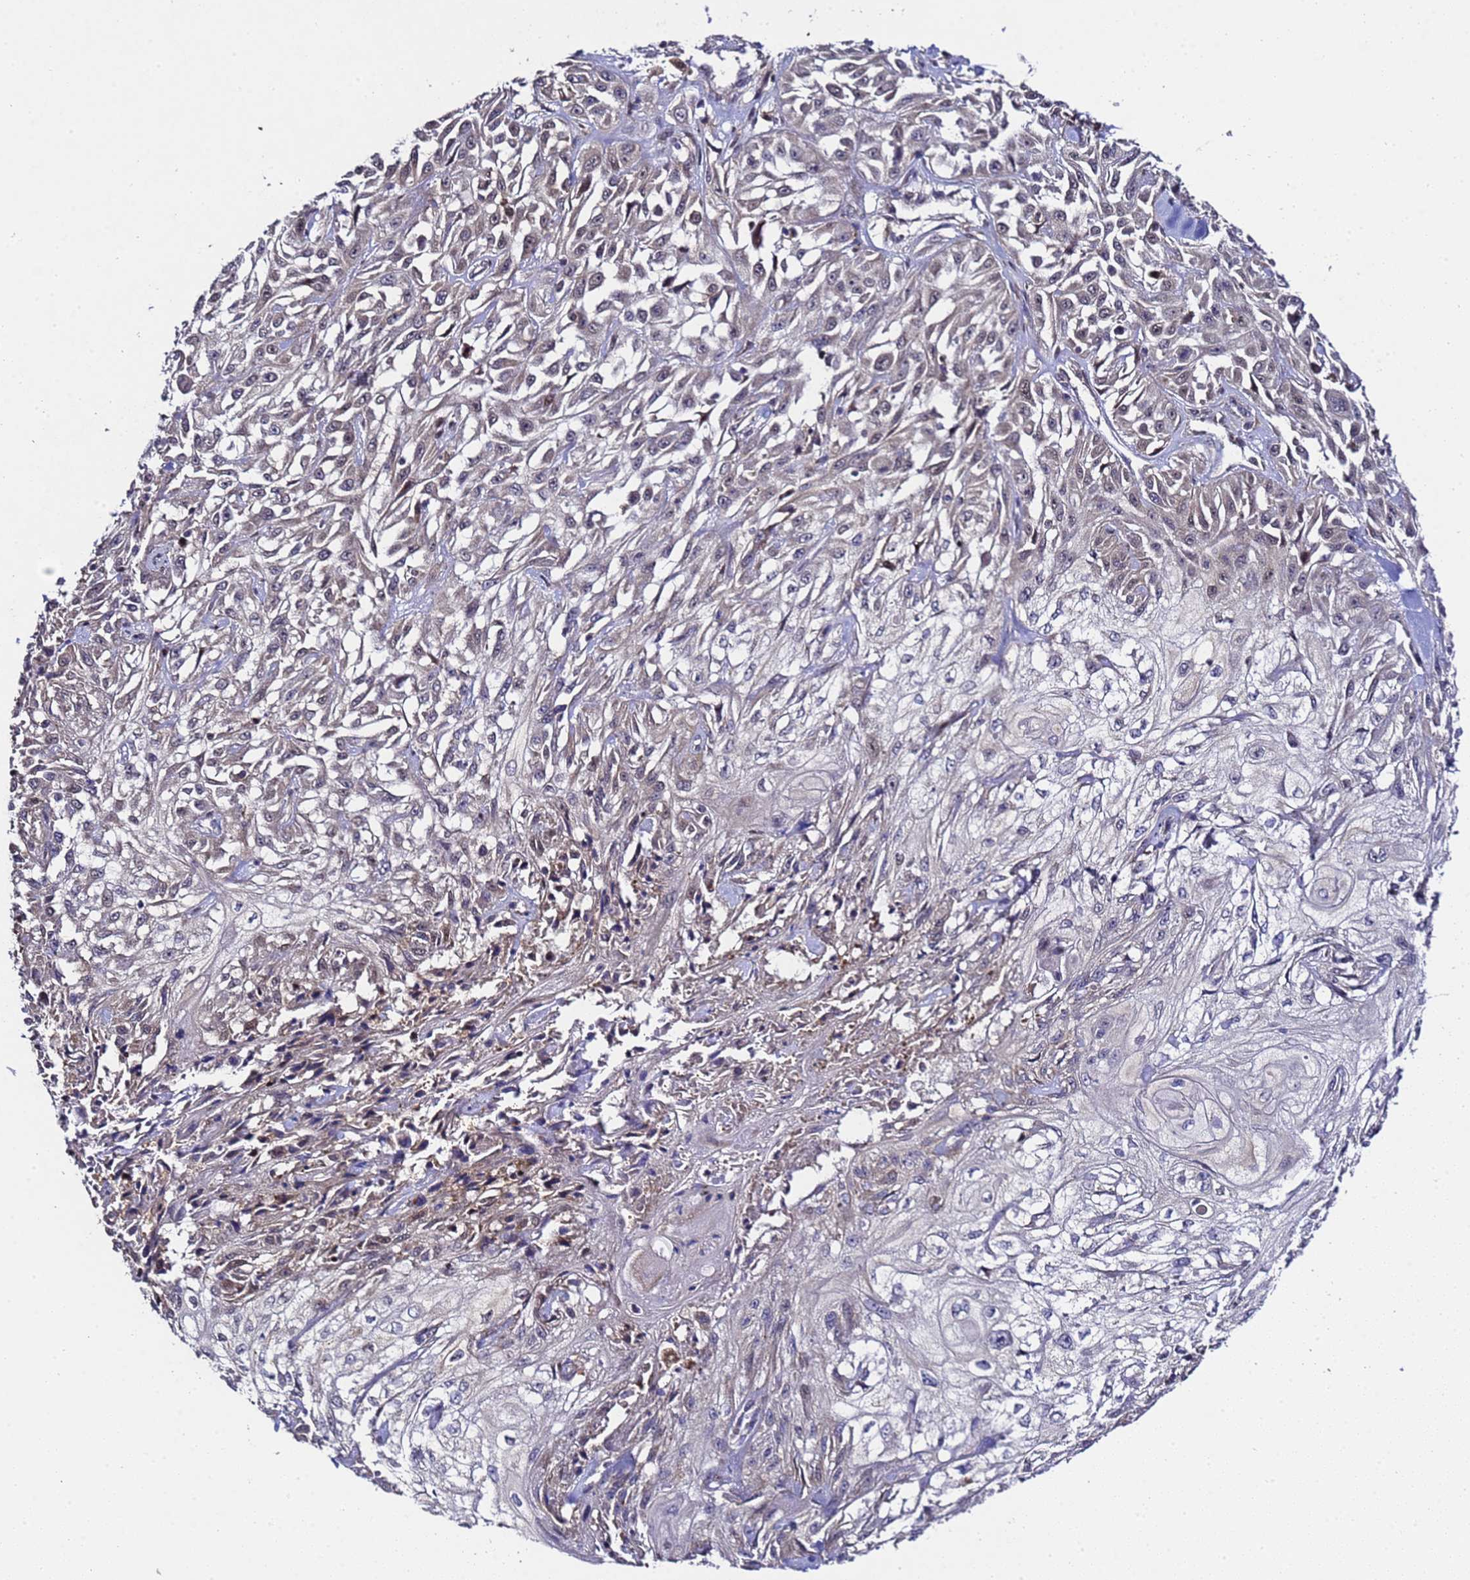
{"staining": {"intensity": "negative", "quantity": "none", "location": "none"}, "tissue": "skin cancer", "cell_type": "Tumor cells", "image_type": "cancer", "snomed": [{"axis": "morphology", "description": "Squamous cell carcinoma, NOS"}, {"axis": "morphology", "description": "Squamous cell carcinoma, metastatic, NOS"}, {"axis": "topography", "description": "Skin"}, {"axis": "topography", "description": "Lymph node"}], "caption": "Photomicrograph shows no protein staining in tumor cells of skin cancer (squamous cell carcinoma) tissue.", "gene": "ALG3", "patient": {"sex": "male", "age": 75}}